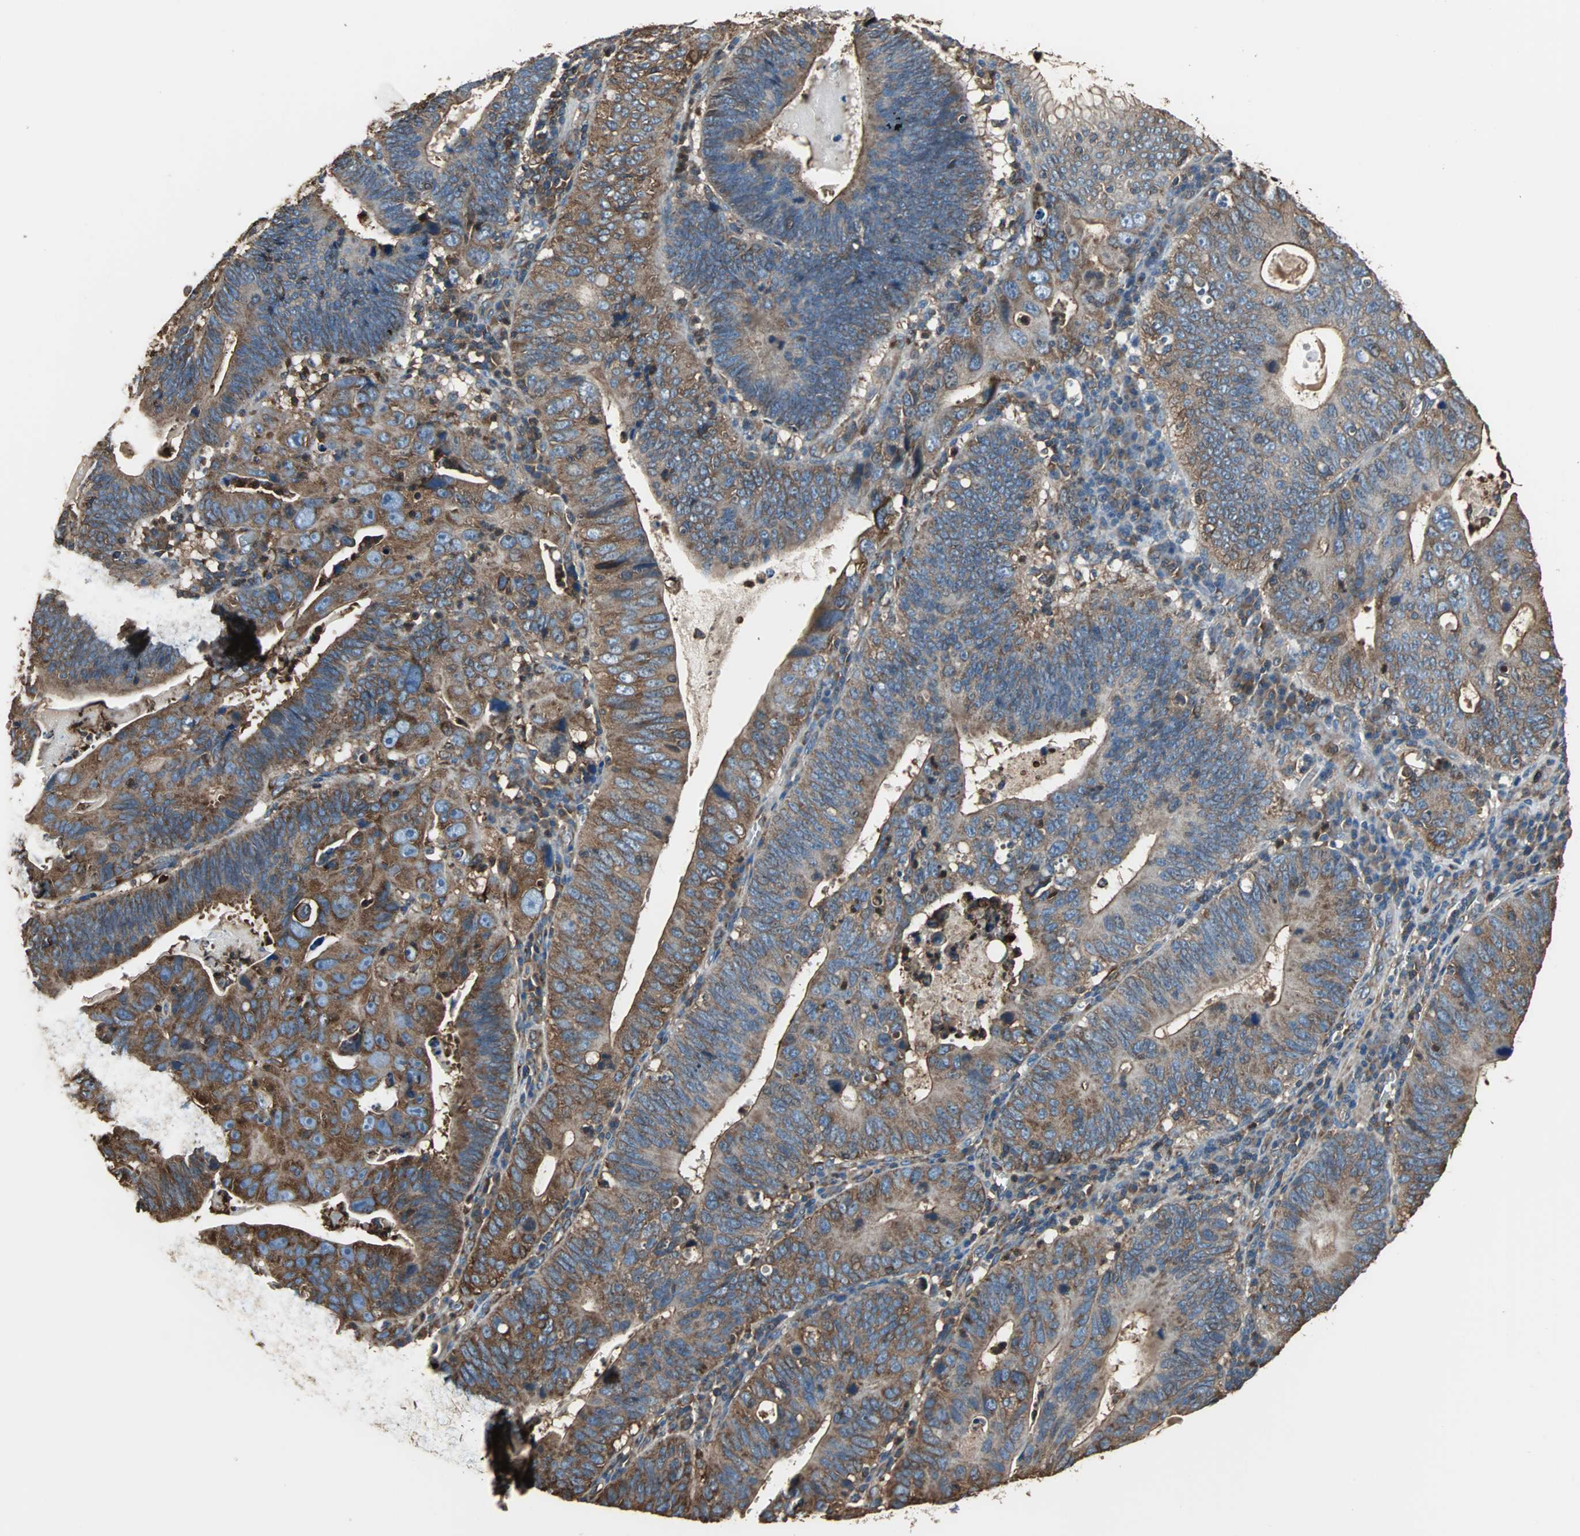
{"staining": {"intensity": "strong", "quantity": ">75%", "location": "cytoplasmic/membranous"}, "tissue": "stomach cancer", "cell_type": "Tumor cells", "image_type": "cancer", "snomed": [{"axis": "morphology", "description": "Adenocarcinoma, NOS"}, {"axis": "topography", "description": "Stomach"}], "caption": "Stomach cancer (adenocarcinoma) tissue displays strong cytoplasmic/membranous positivity in approximately >75% of tumor cells", "gene": "ACTN1", "patient": {"sex": "male", "age": 59}}